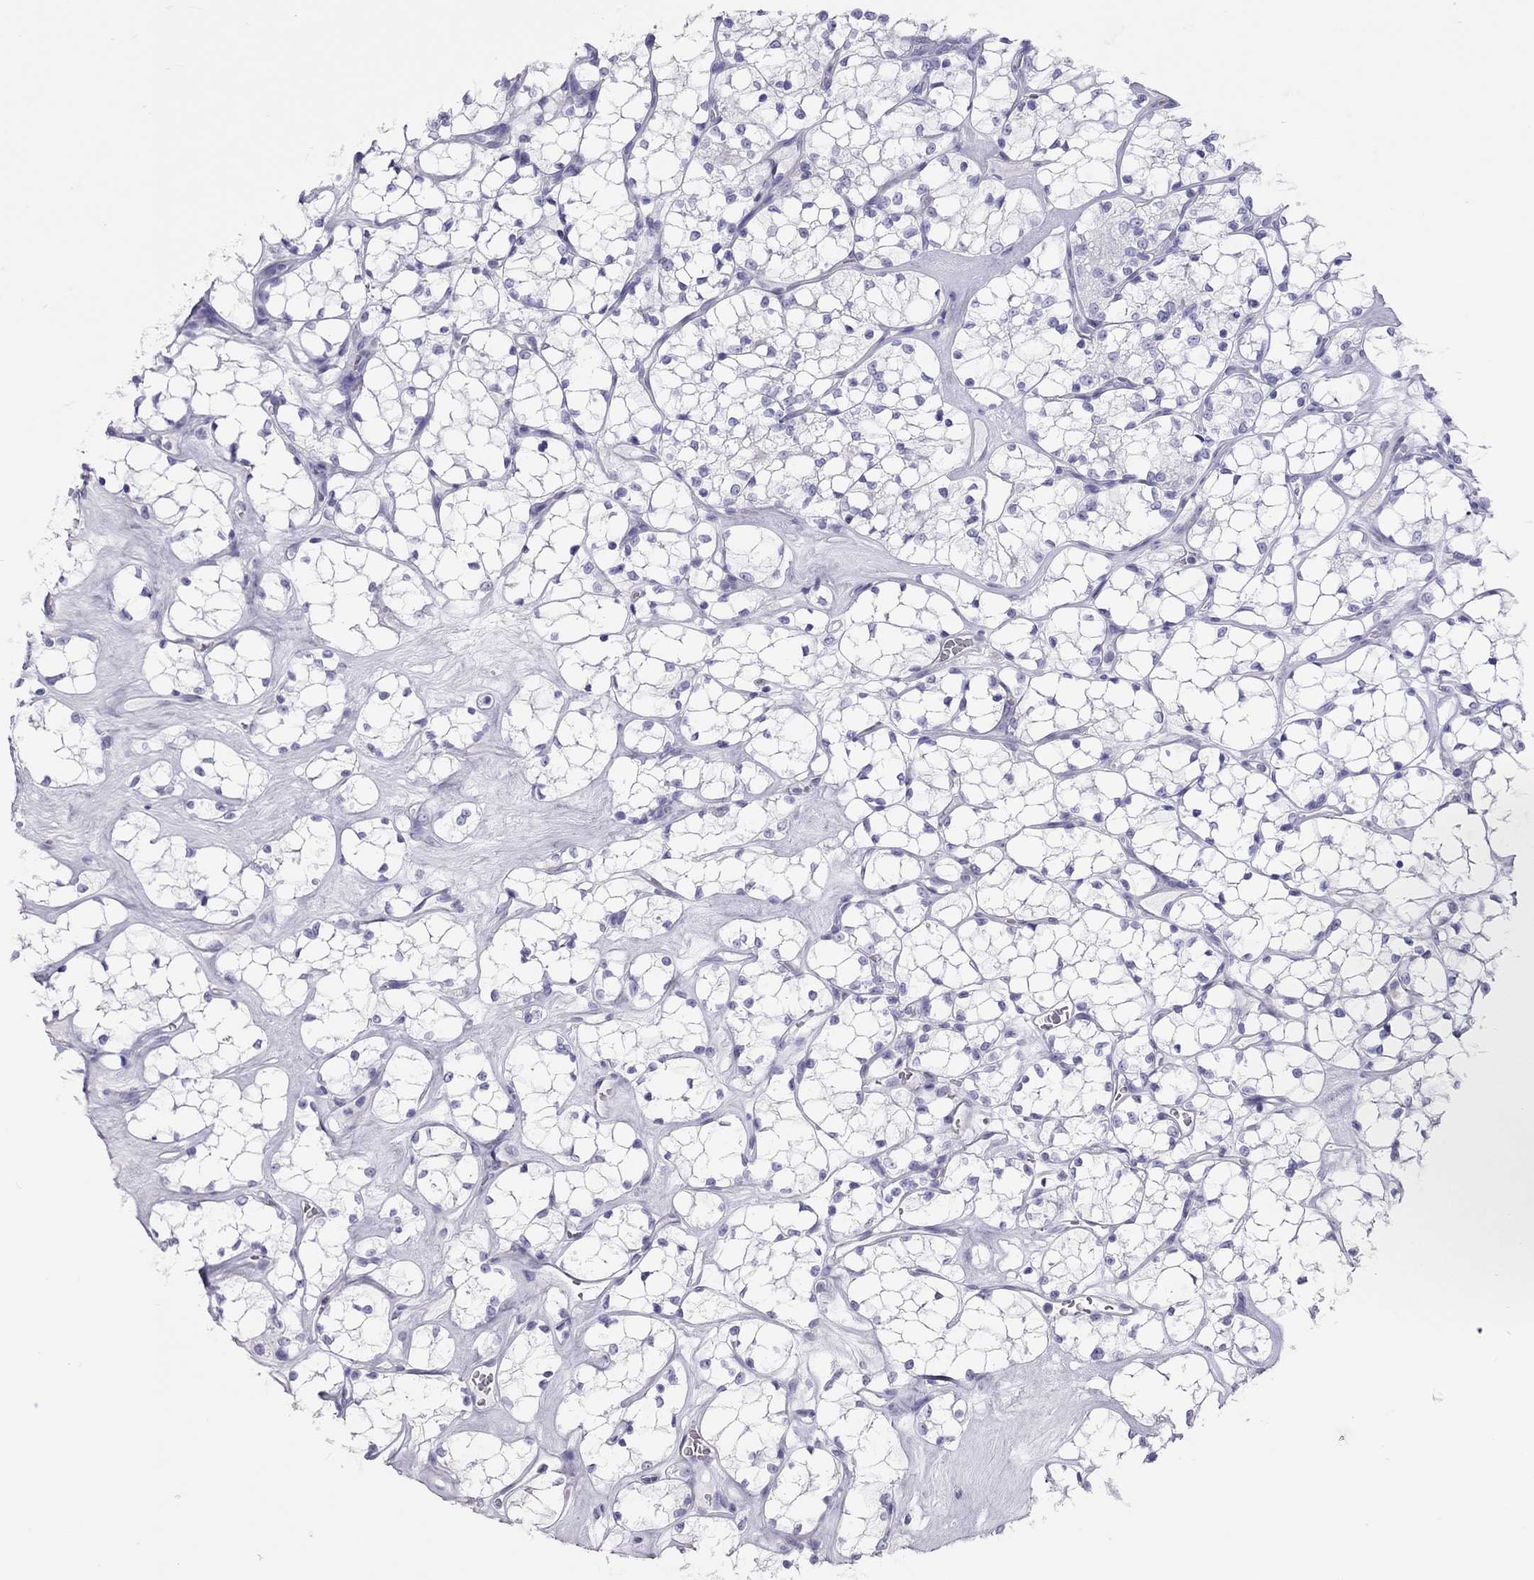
{"staining": {"intensity": "negative", "quantity": "none", "location": "none"}, "tissue": "renal cancer", "cell_type": "Tumor cells", "image_type": "cancer", "snomed": [{"axis": "morphology", "description": "Adenocarcinoma, NOS"}, {"axis": "topography", "description": "Kidney"}], "caption": "This is an immunohistochemistry histopathology image of human adenocarcinoma (renal). There is no expression in tumor cells.", "gene": "STAG3", "patient": {"sex": "female", "age": 69}}